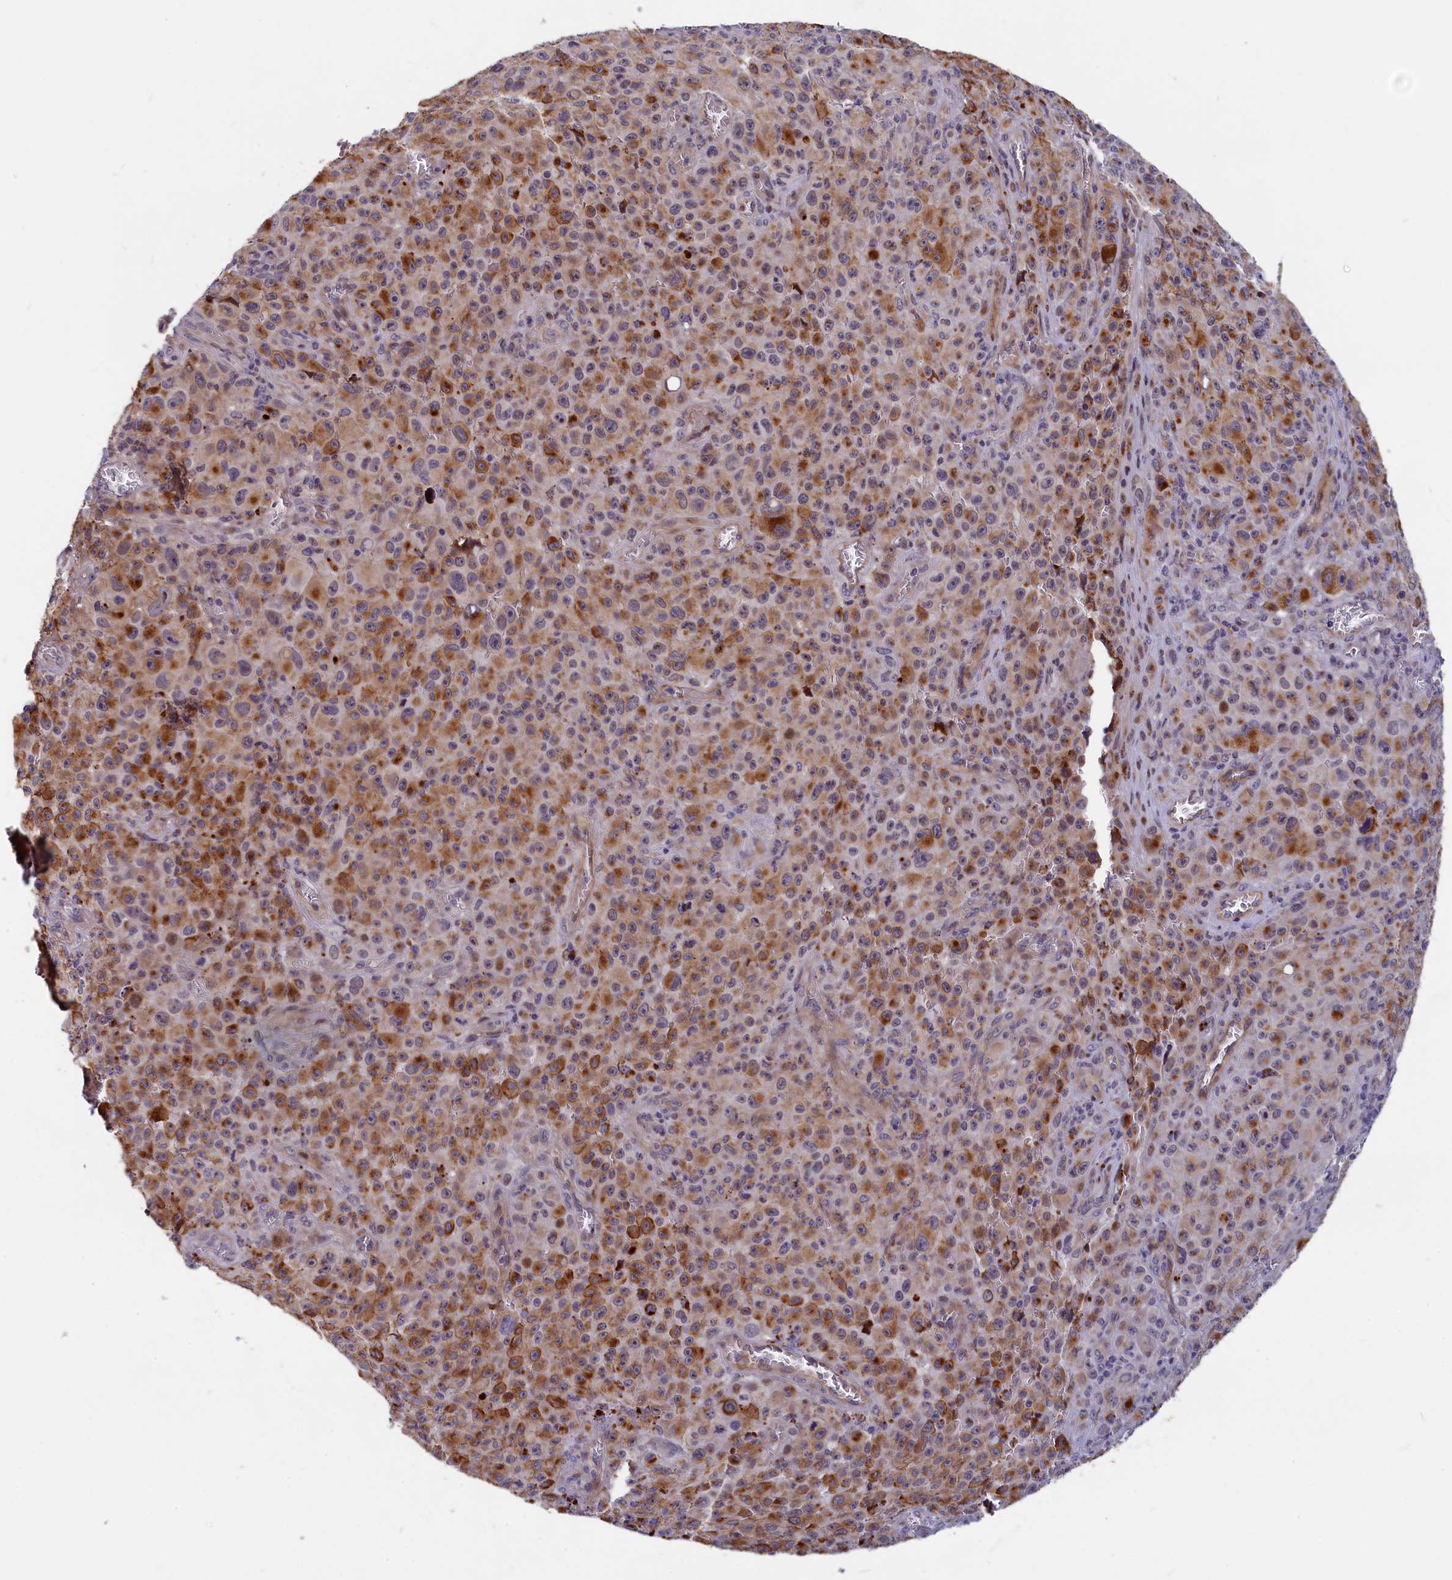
{"staining": {"intensity": "moderate", "quantity": ">75%", "location": "cytoplasmic/membranous"}, "tissue": "melanoma", "cell_type": "Tumor cells", "image_type": "cancer", "snomed": [{"axis": "morphology", "description": "Malignant melanoma, NOS"}, {"axis": "topography", "description": "Skin"}], "caption": "This is an image of immunohistochemistry (IHC) staining of melanoma, which shows moderate expression in the cytoplasmic/membranous of tumor cells.", "gene": "ANKRD34B", "patient": {"sex": "female", "age": 82}}